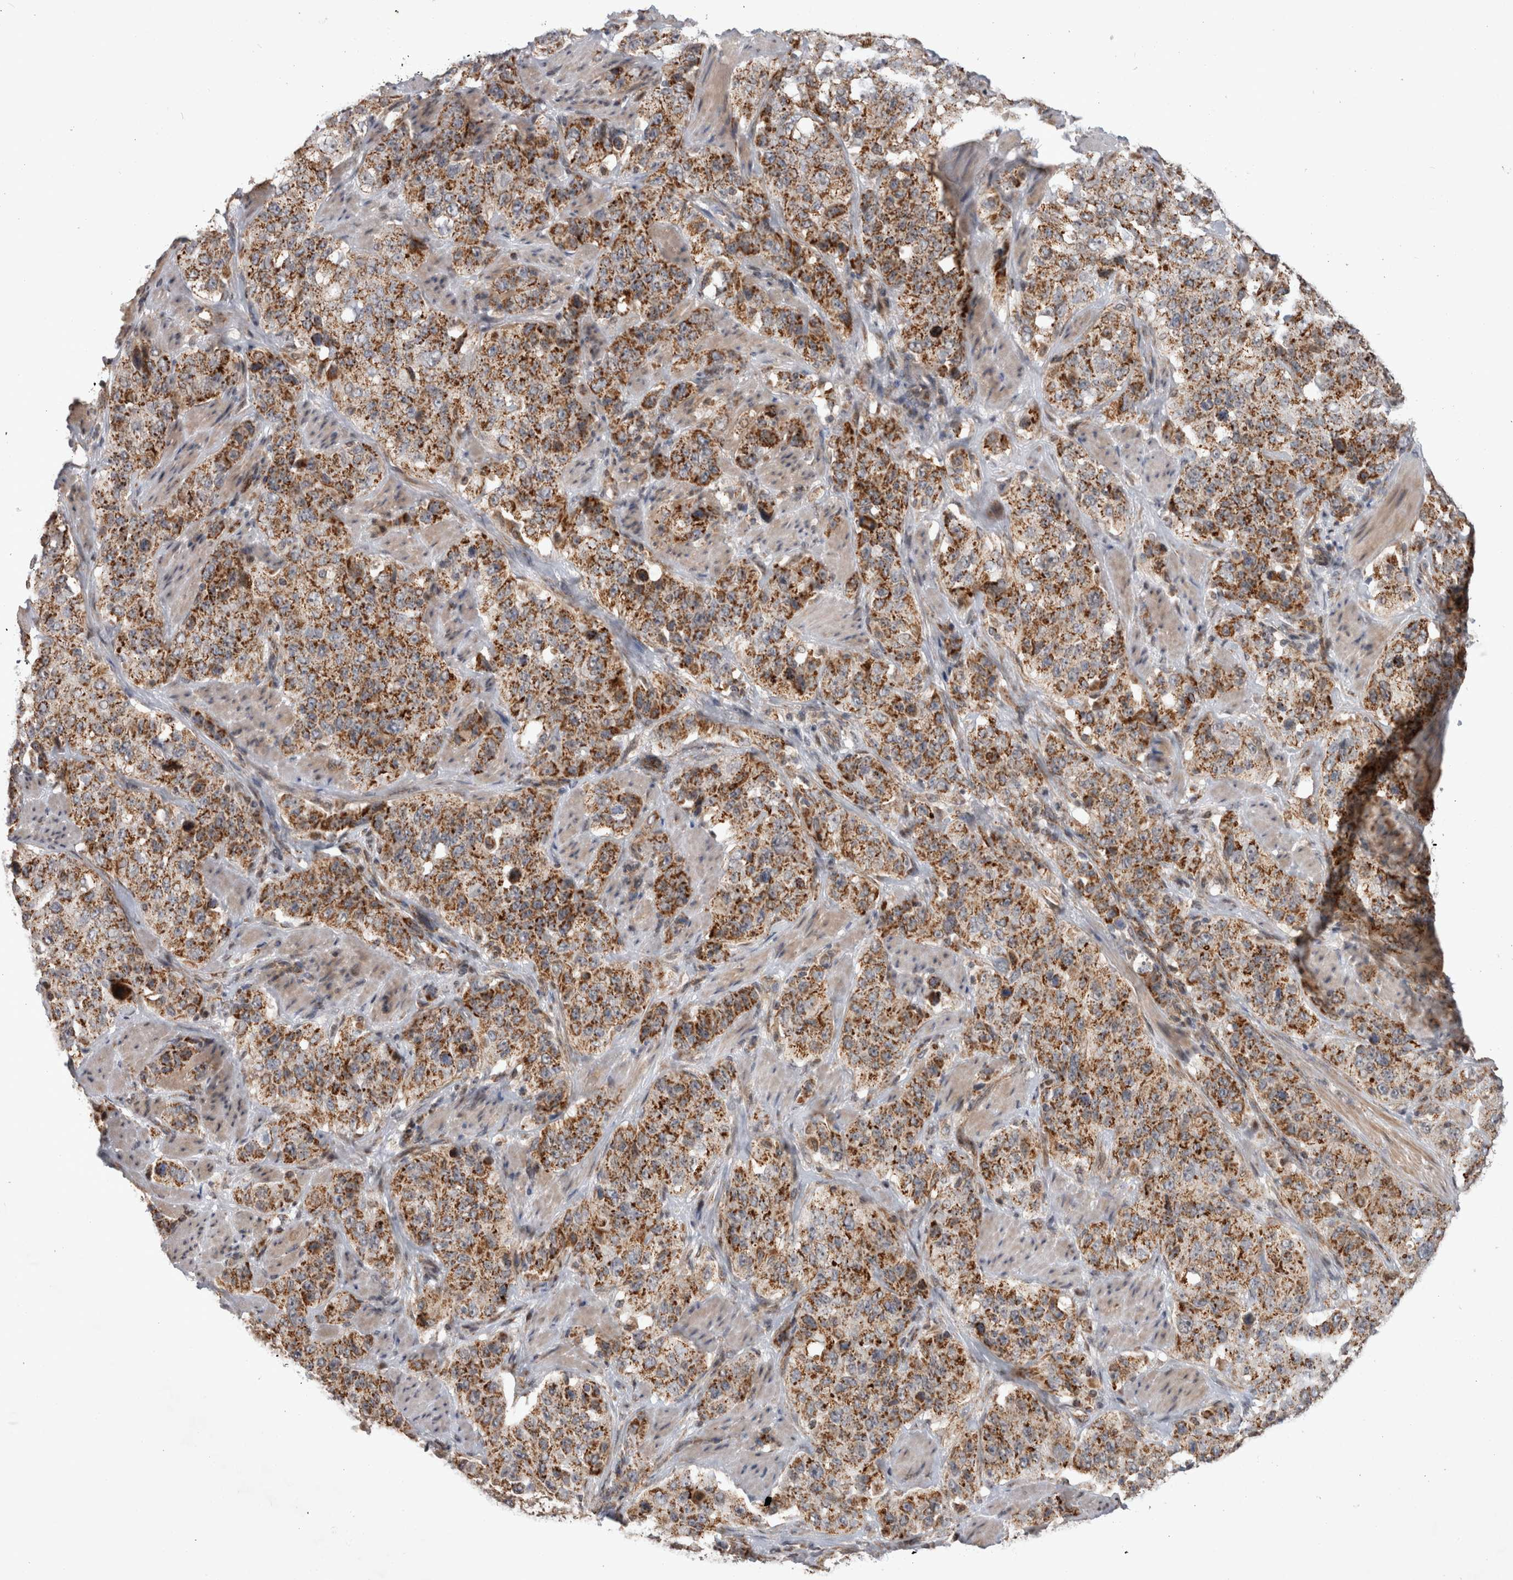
{"staining": {"intensity": "moderate", "quantity": ">75%", "location": "cytoplasmic/membranous"}, "tissue": "stomach cancer", "cell_type": "Tumor cells", "image_type": "cancer", "snomed": [{"axis": "morphology", "description": "Adenocarcinoma, NOS"}, {"axis": "topography", "description": "Stomach"}], "caption": "About >75% of tumor cells in adenocarcinoma (stomach) display moderate cytoplasmic/membranous protein positivity as visualized by brown immunohistochemical staining.", "gene": "MRPL37", "patient": {"sex": "male", "age": 48}}